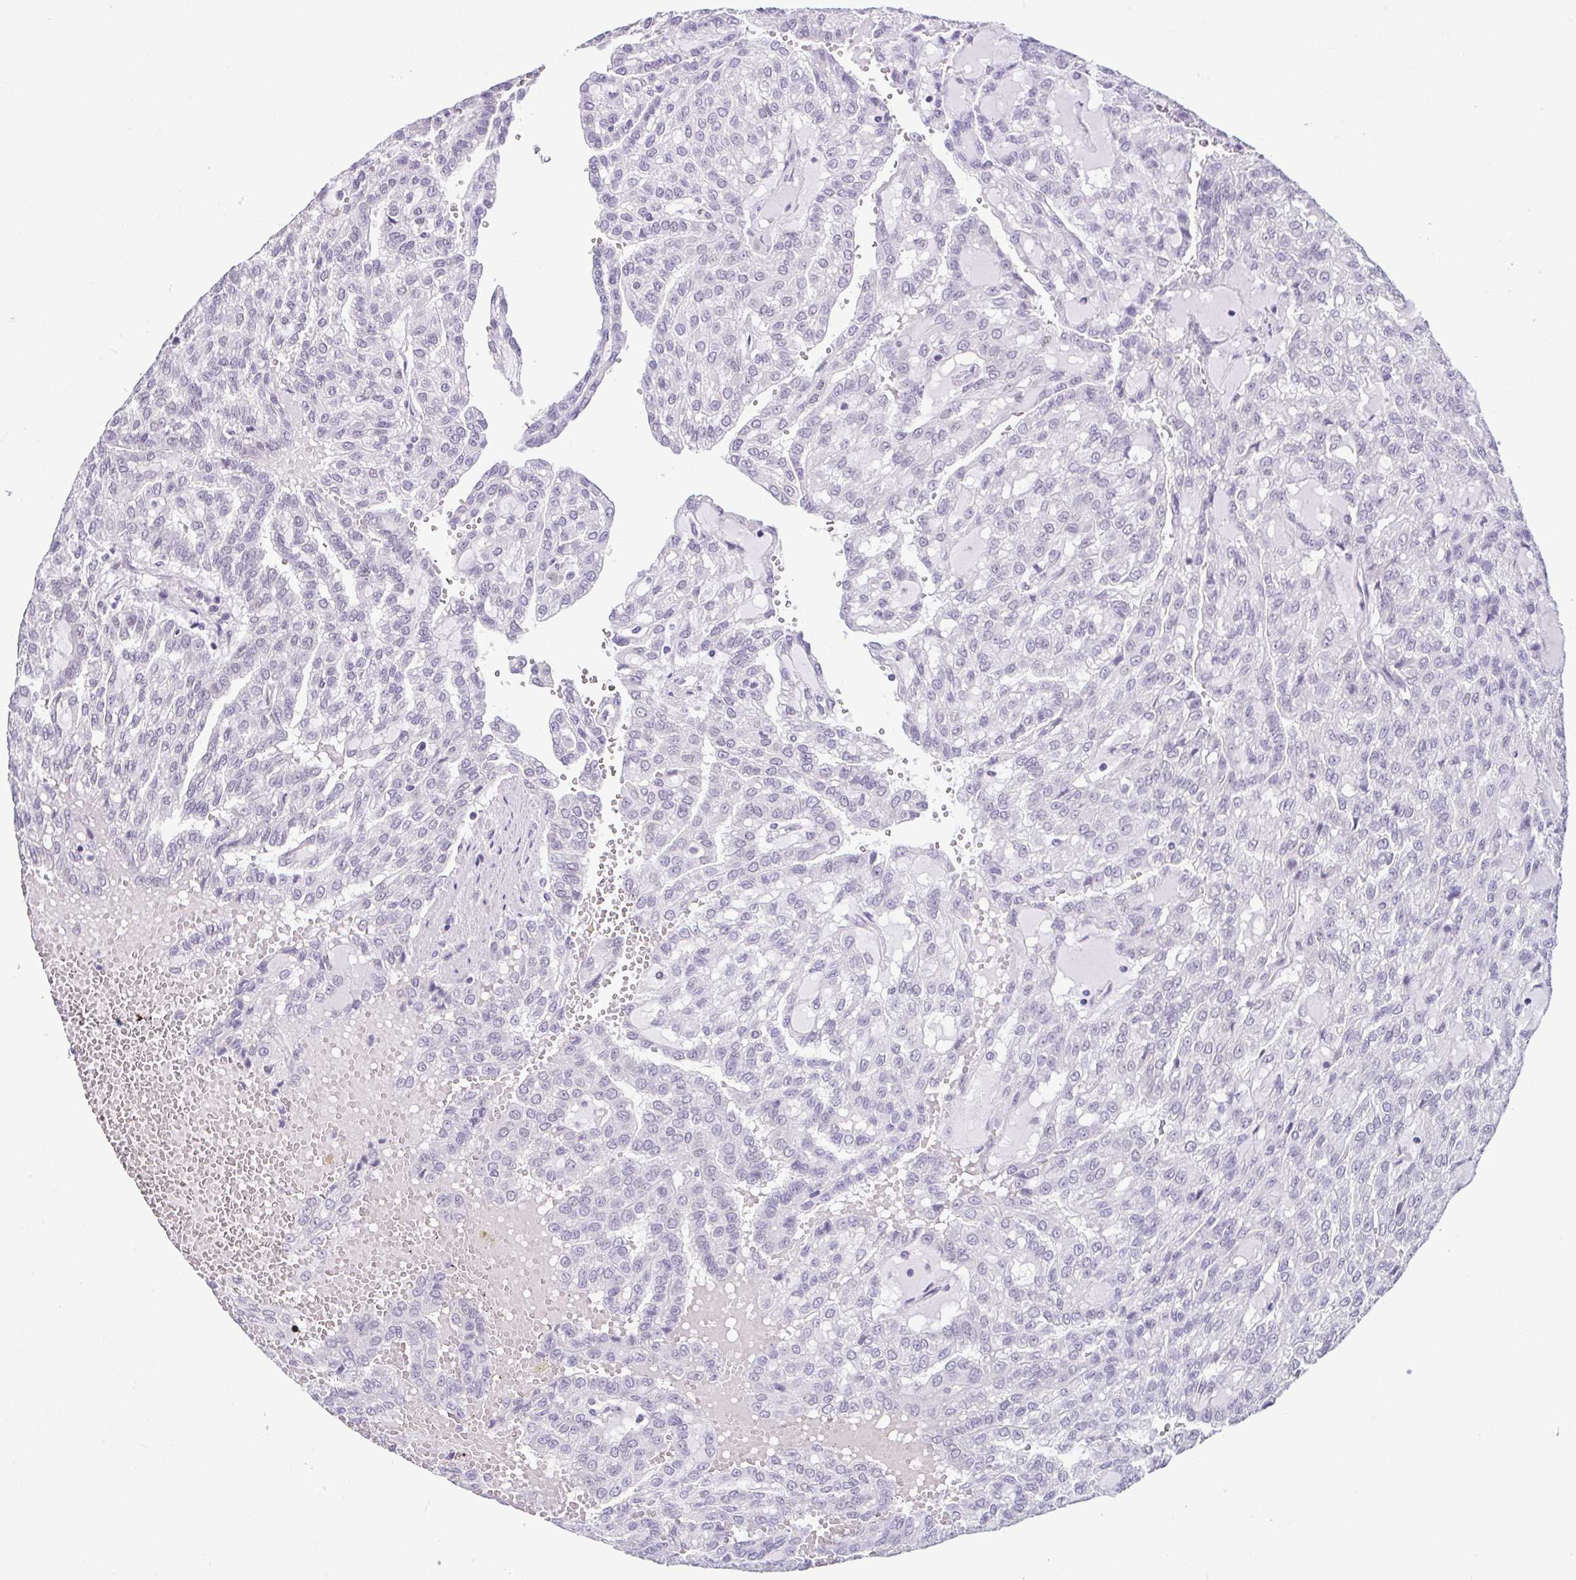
{"staining": {"intensity": "negative", "quantity": "none", "location": "none"}, "tissue": "renal cancer", "cell_type": "Tumor cells", "image_type": "cancer", "snomed": [{"axis": "morphology", "description": "Adenocarcinoma, NOS"}, {"axis": "topography", "description": "Kidney"}], "caption": "Protein analysis of renal cancer exhibits no significant positivity in tumor cells.", "gene": "RBM3", "patient": {"sex": "male", "age": 63}}